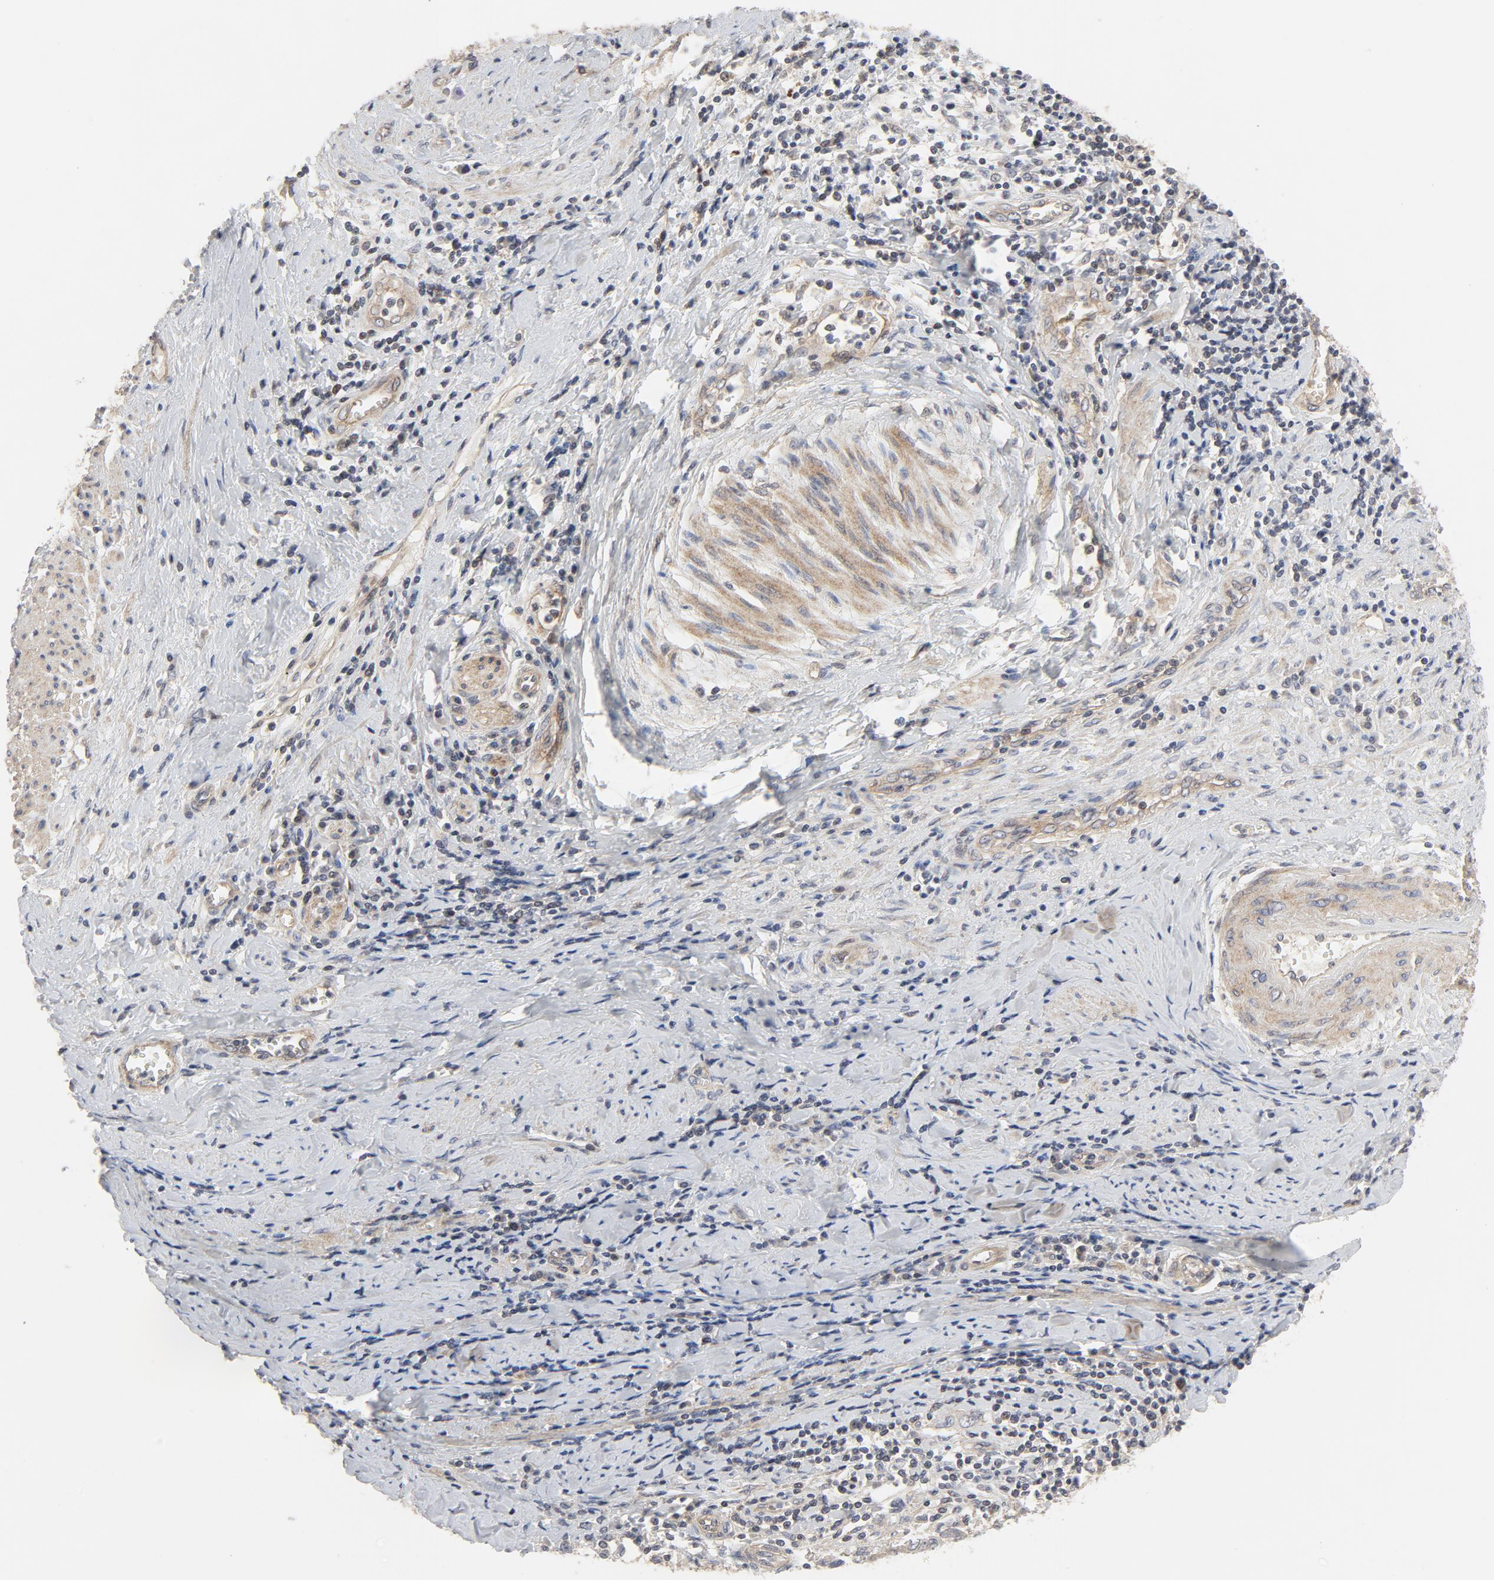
{"staining": {"intensity": "weak", "quantity": ">75%", "location": "cytoplasmic/membranous"}, "tissue": "cervical cancer", "cell_type": "Tumor cells", "image_type": "cancer", "snomed": [{"axis": "morphology", "description": "Squamous cell carcinoma, NOS"}, {"axis": "topography", "description": "Cervix"}], "caption": "Protein staining of cervical cancer tissue shows weak cytoplasmic/membranous expression in approximately >75% of tumor cells.", "gene": "MAP2K7", "patient": {"sex": "female", "age": 53}}